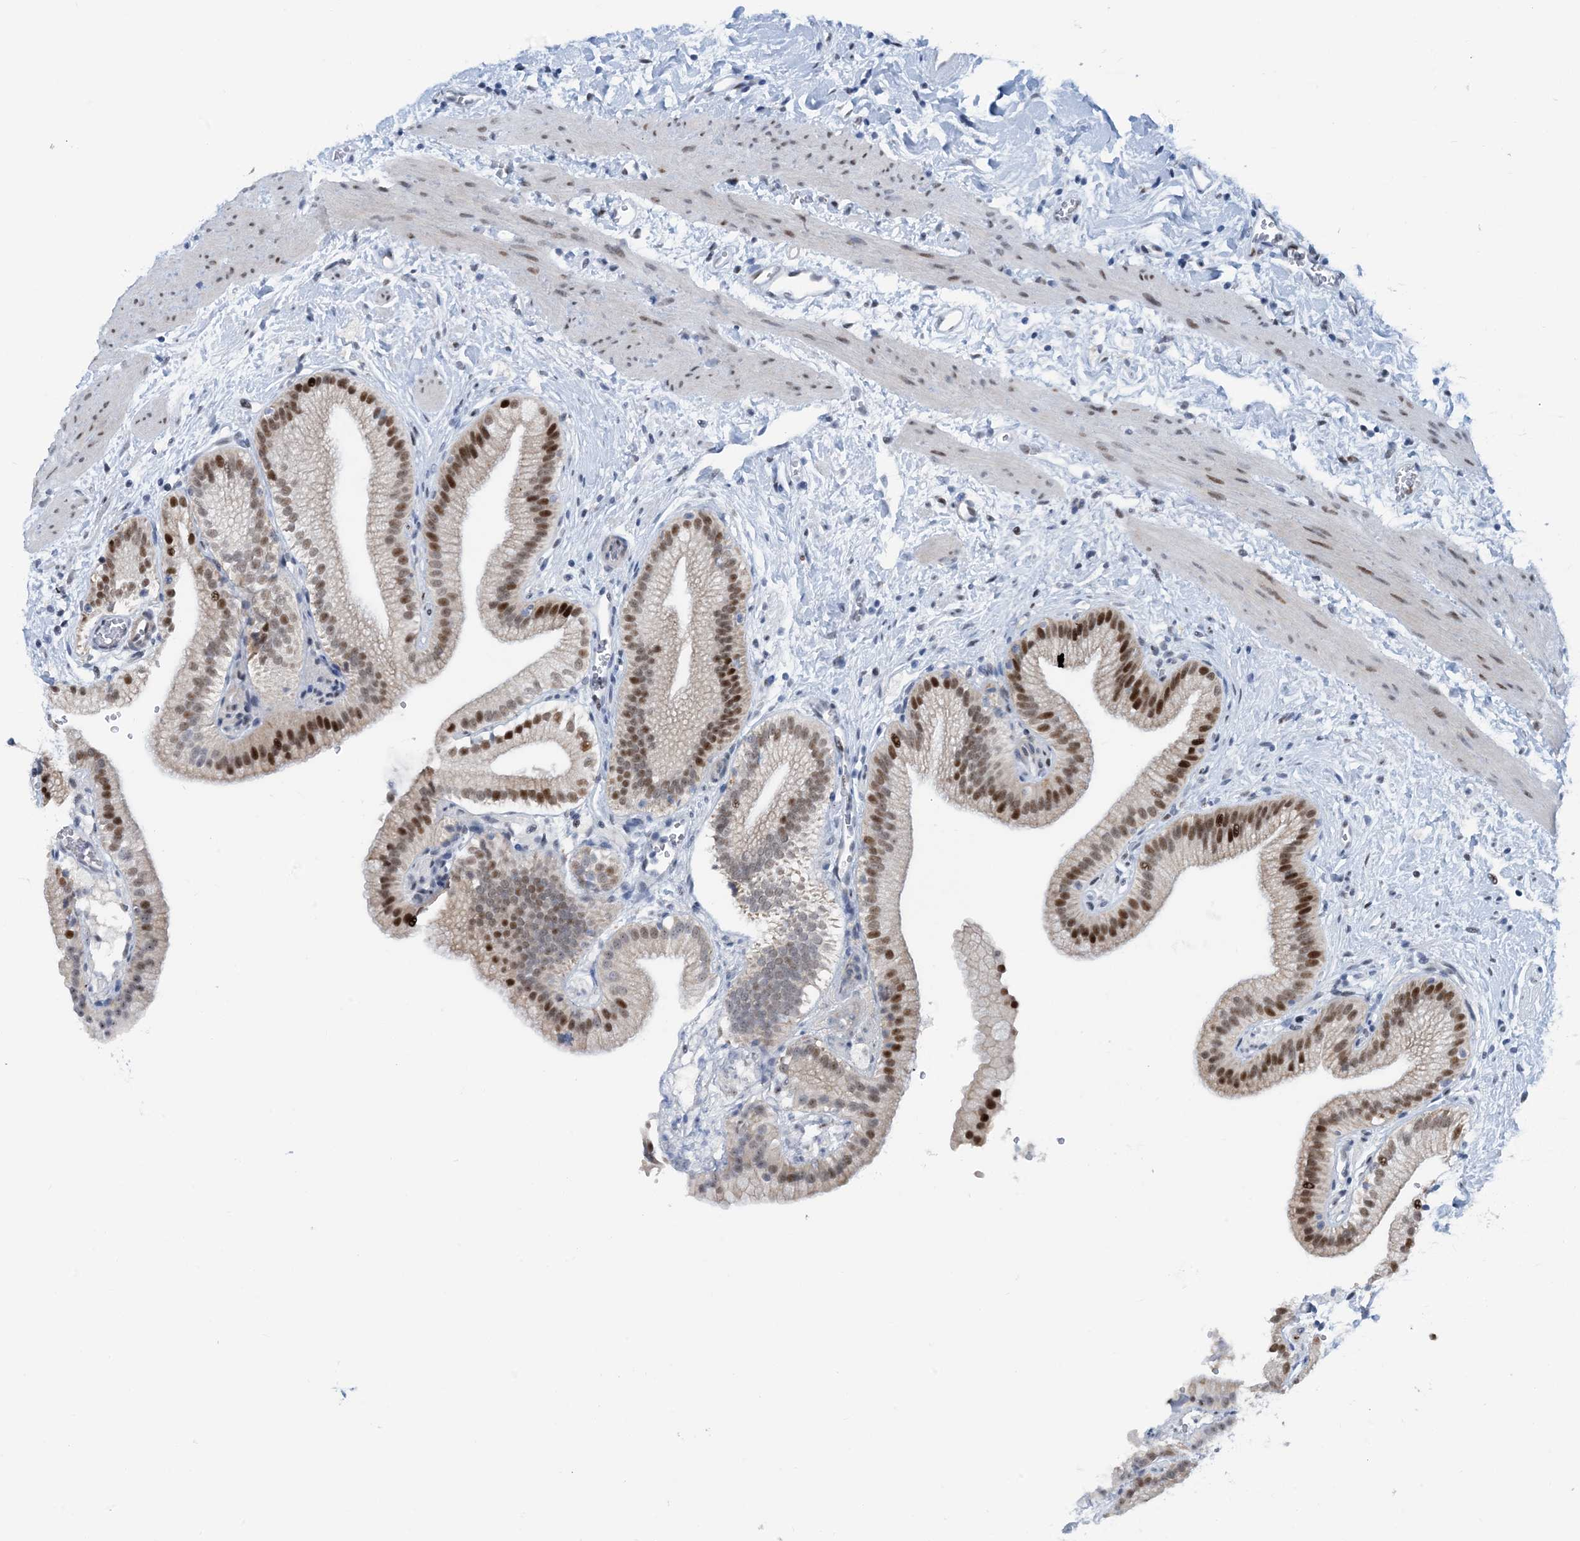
{"staining": {"intensity": "strong", "quantity": "25%-75%", "location": "nuclear"}, "tissue": "gallbladder", "cell_type": "Glandular cells", "image_type": "normal", "snomed": [{"axis": "morphology", "description": "Normal tissue, NOS"}, {"axis": "topography", "description": "Gallbladder"}], "caption": "The immunohistochemical stain highlights strong nuclear expression in glandular cells of normal gallbladder. (brown staining indicates protein expression, while blue staining denotes nuclei).", "gene": "HEMK1", "patient": {"sex": "male", "age": 55}}